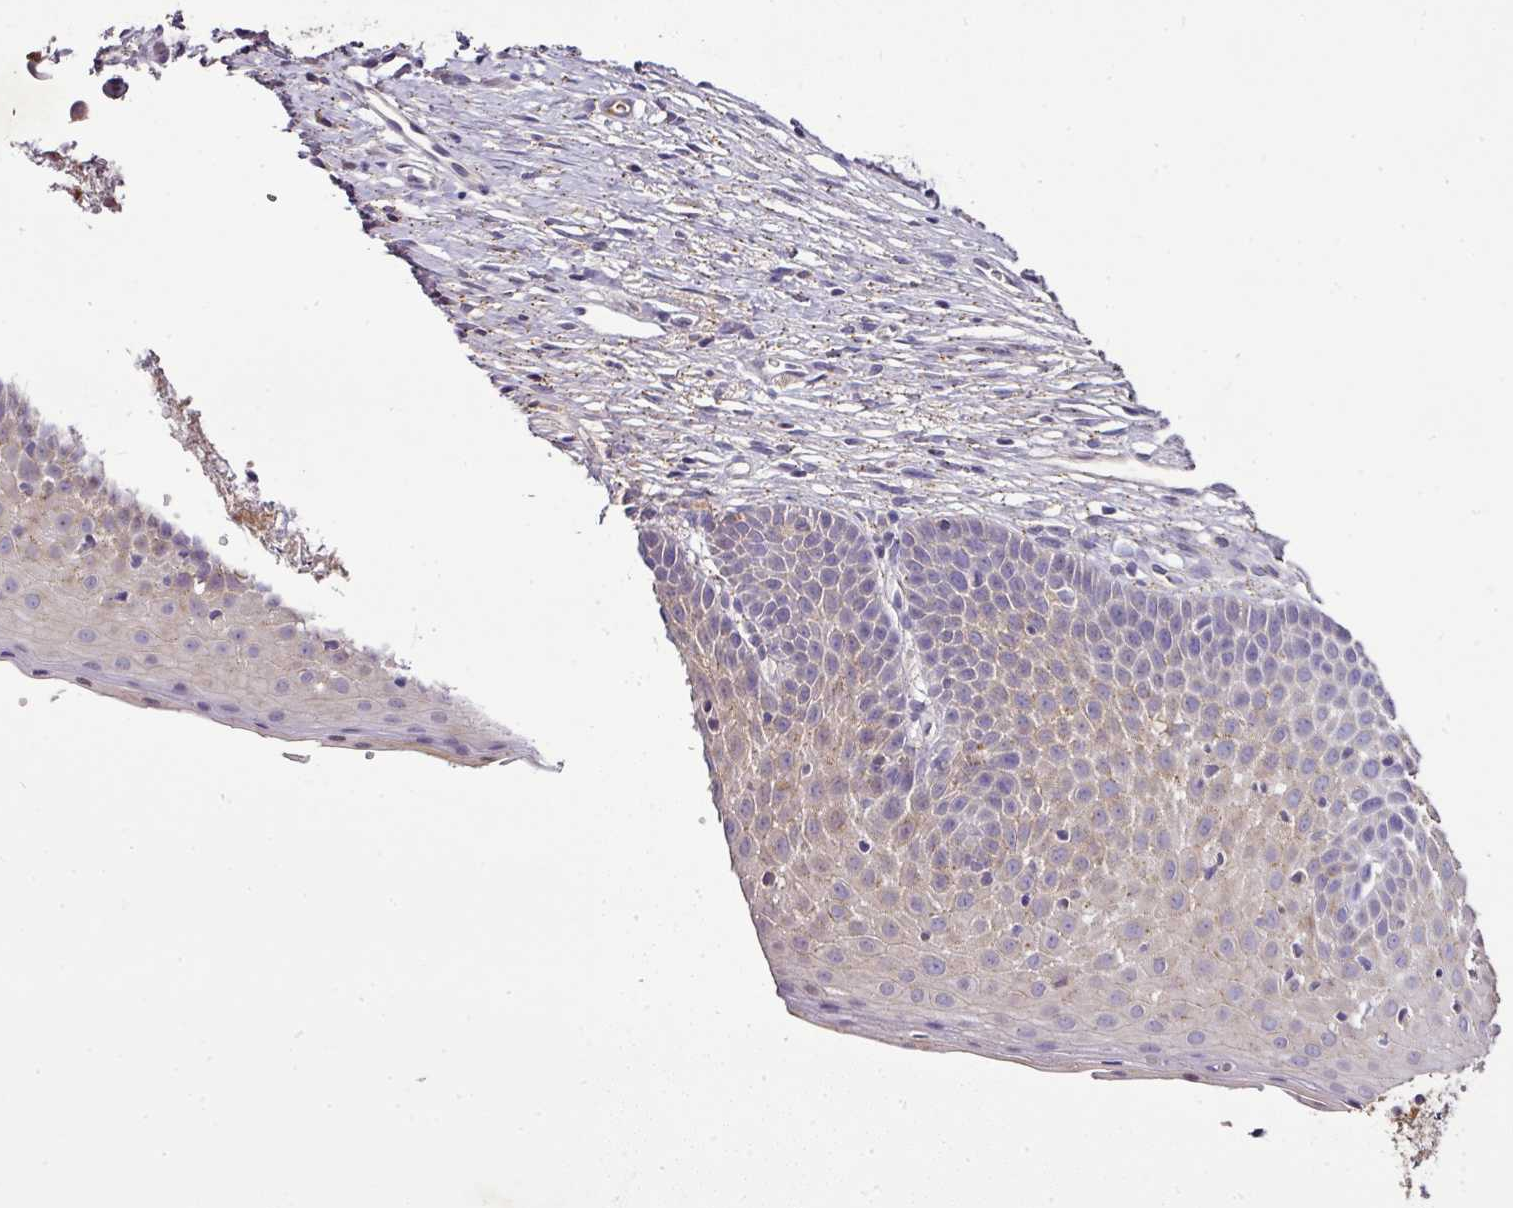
{"staining": {"intensity": "moderate", "quantity": "25%-75%", "location": "cytoplasmic/membranous"}, "tissue": "cervix", "cell_type": "Glandular cells", "image_type": "normal", "snomed": [{"axis": "morphology", "description": "Normal tissue, NOS"}, {"axis": "topography", "description": "Cervix"}], "caption": "Cervix stained for a protein shows moderate cytoplasmic/membranous positivity in glandular cells. Immunohistochemistry (ihc) stains the protein of interest in brown and the nuclei are stained blue.", "gene": "CAB39L", "patient": {"sex": "female", "age": 36}}